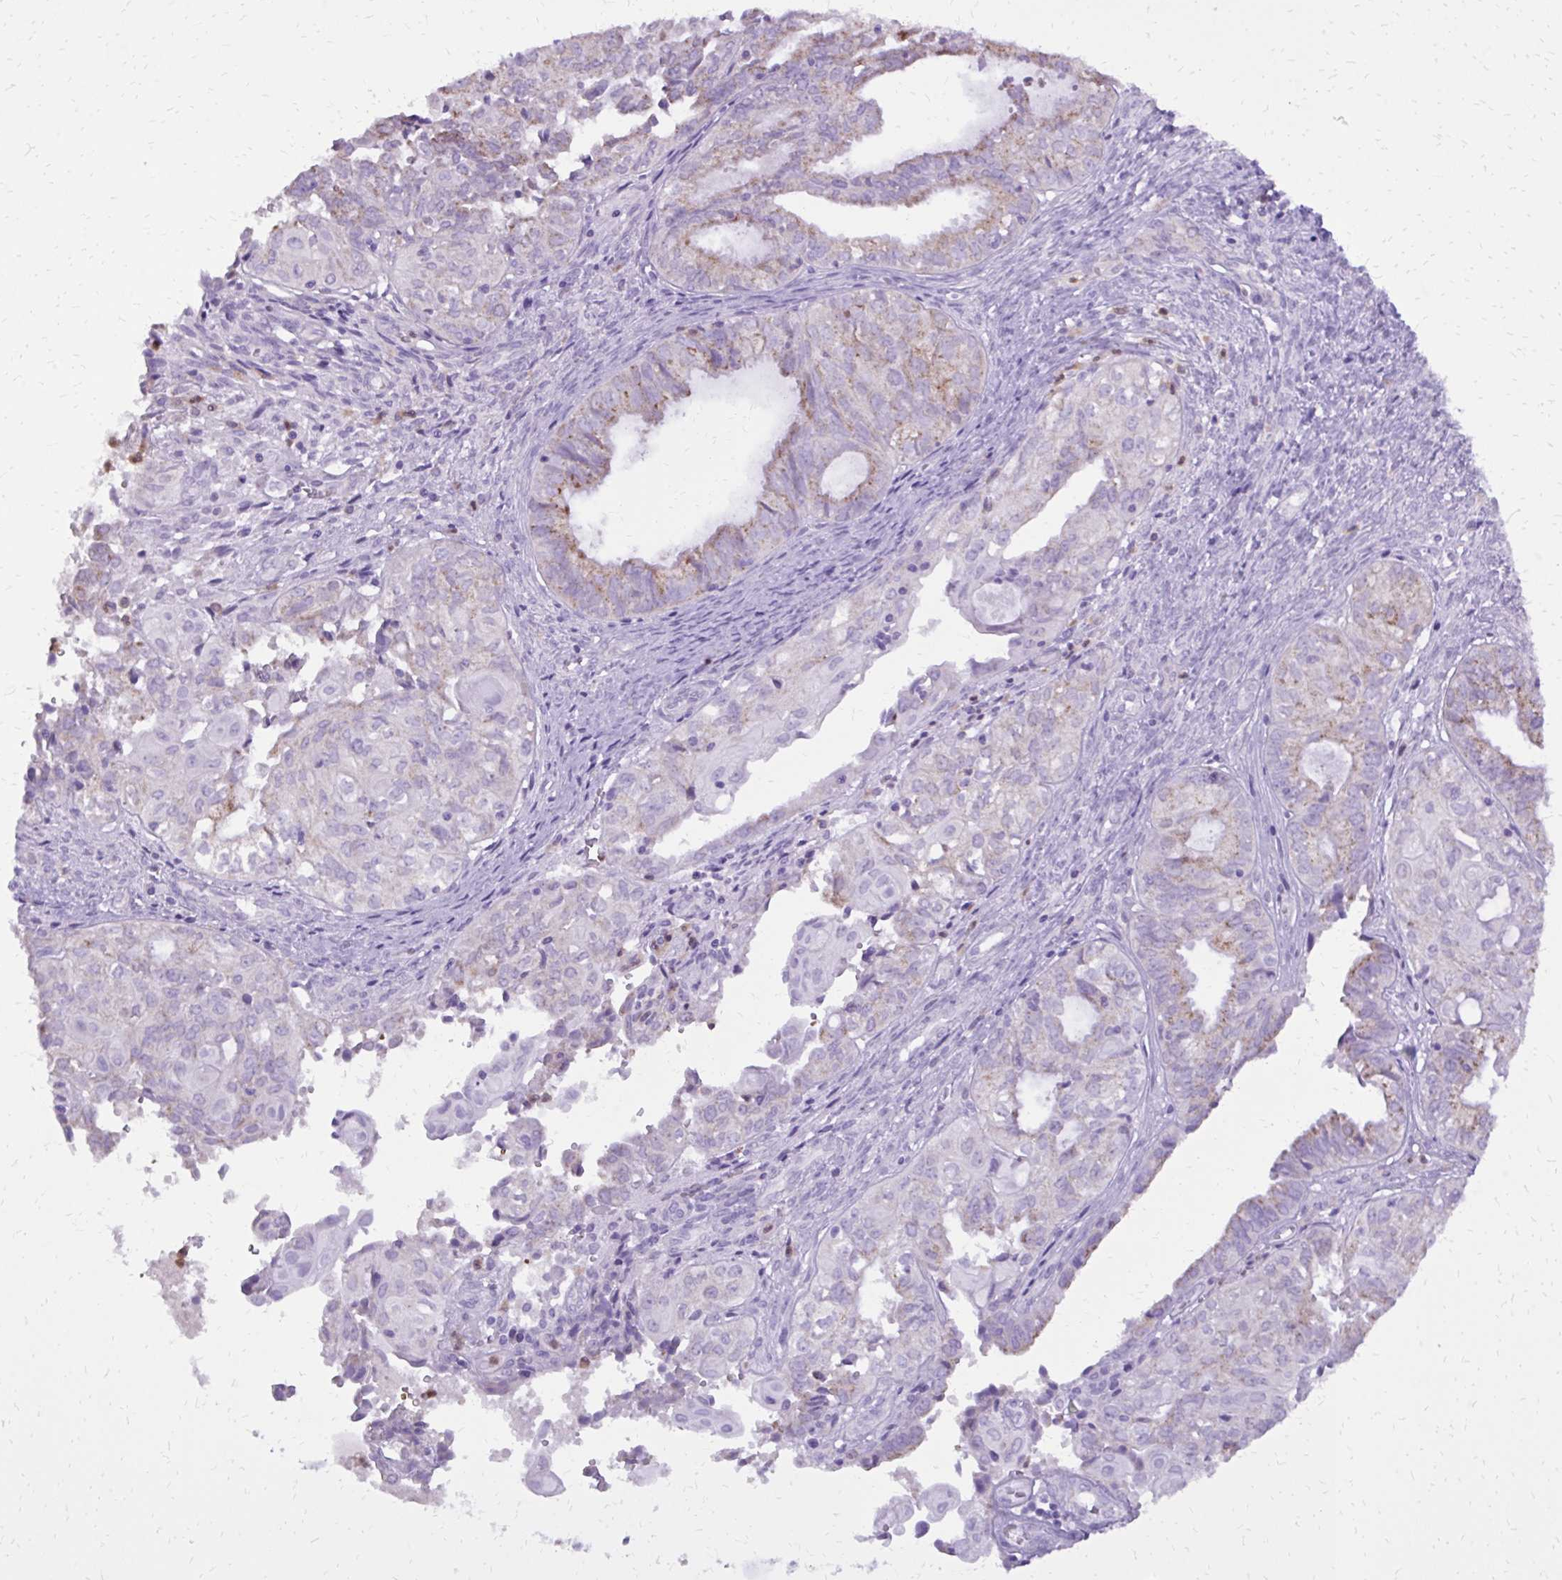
{"staining": {"intensity": "weak", "quantity": "<25%", "location": "cytoplasmic/membranous"}, "tissue": "ovarian cancer", "cell_type": "Tumor cells", "image_type": "cancer", "snomed": [{"axis": "morphology", "description": "Carcinoma, endometroid"}, {"axis": "topography", "description": "Ovary"}], "caption": "Immunohistochemistry (IHC) of human ovarian cancer (endometroid carcinoma) exhibits no positivity in tumor cells.", "gene": "CAT", "patient": {"sex": "female", "age": 64}}